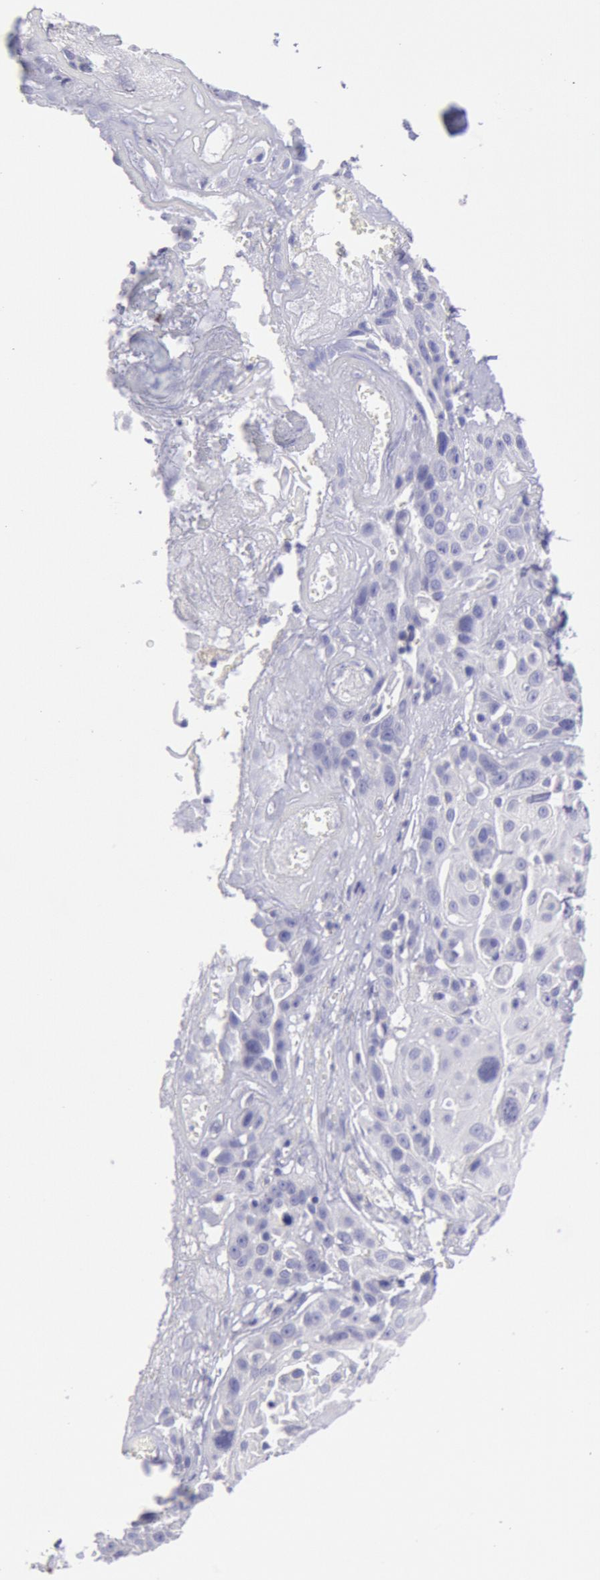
{"staining": {"intensity": "negative", "quantity": "none", "location": "none"}, "tissue": "cervical cancer", "cell_type": "Tumor cells", "image_type": "cancer", "snomed": [{"axis": "morphology", "description": "Squamous cell carcinoma, NOS"}, {"axis": "topography", "description": "Cervix"}], "caption": "This is an immunohistochemistry photomicrograph of squamous cell carcinoma (cervical). There is no expression in tumor cells.", "gene": "MYH7", "patient": {"sex": "female", "age": 57}}